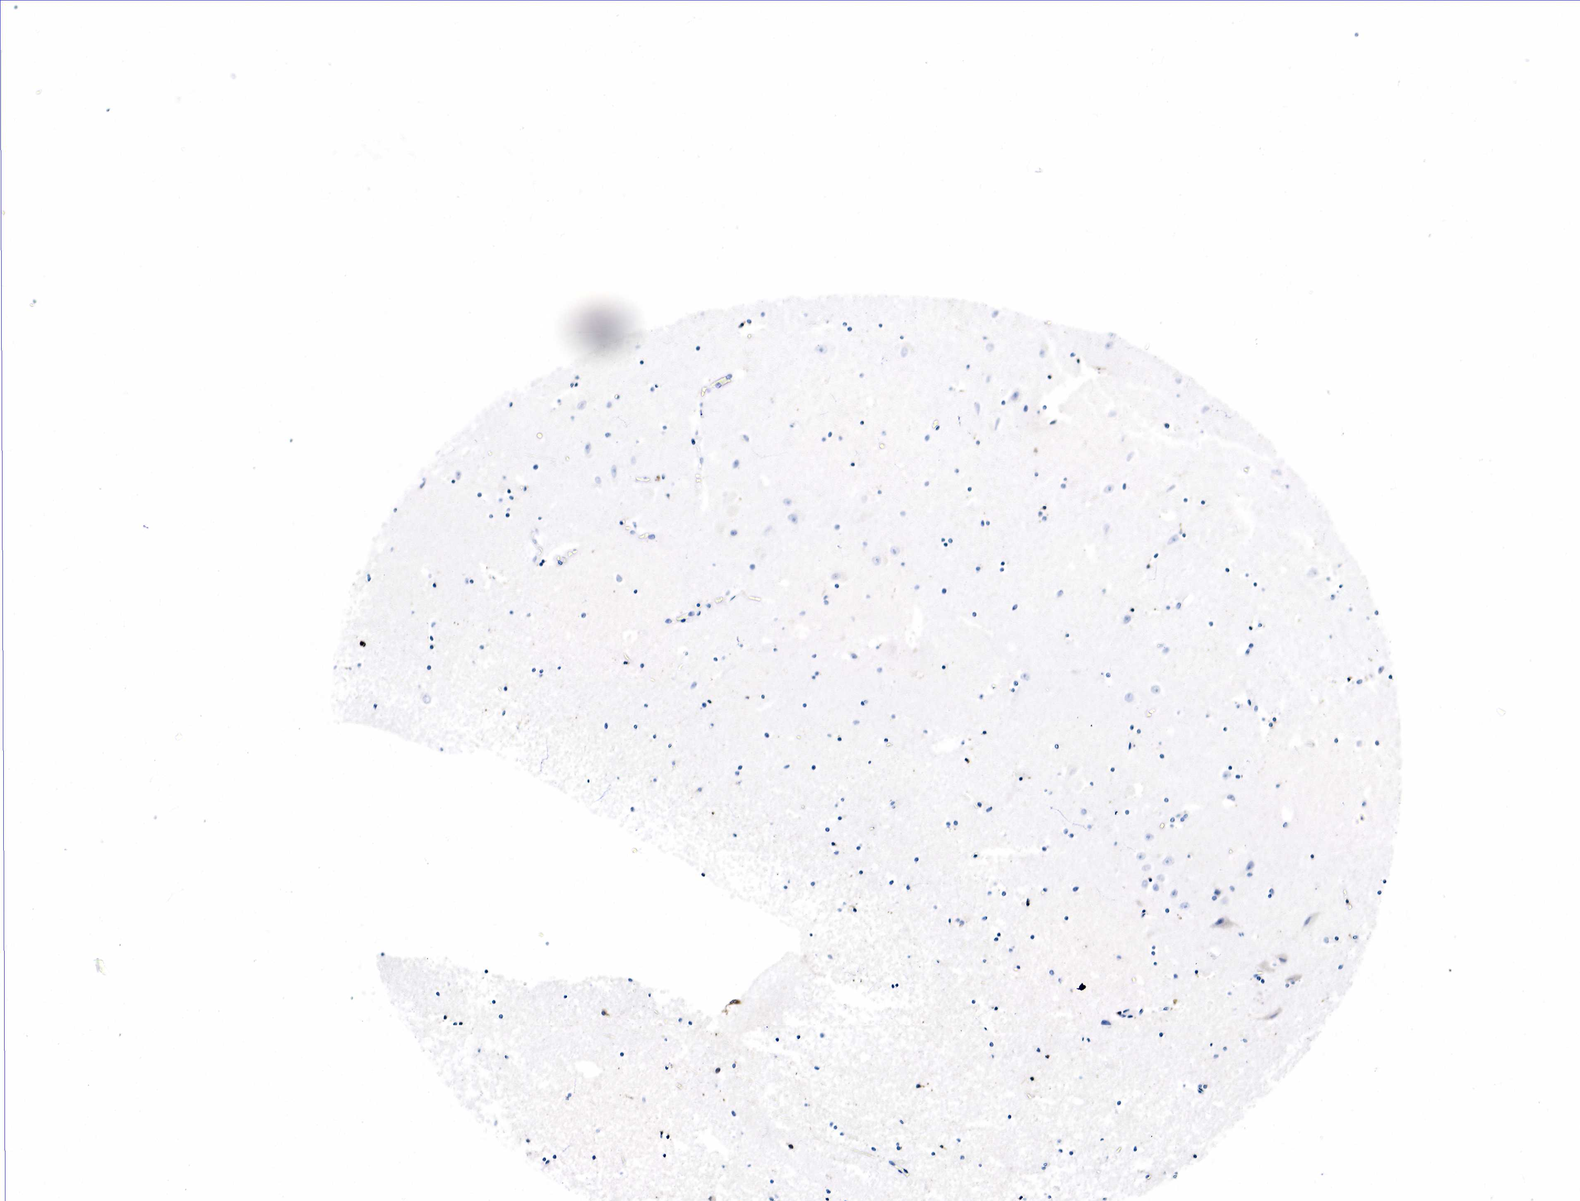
{"staining": {"intensity": "negative", "quantity": "none", "location": "none"}, "tissue": "hippocampus", "cell_type": "Glial cells", "image_type": "normal", "snomed": [{"axis": "morphology", "description": "Normal tissue, NOS"}, {"axis": "topography", "description": "Hippocampus"}], "caption": "IHC histopathology image of unremarkable hippocampus: hippocampus stained with DAB (3,3'-diaminobenzidine) exhibits no significant protein staining in glial cells. (DAB immunohistochemistry visualized using brightfield microscopy, high magnification).", "gene": "LYZ", "patient": {"sex": "male", "age": 45}}